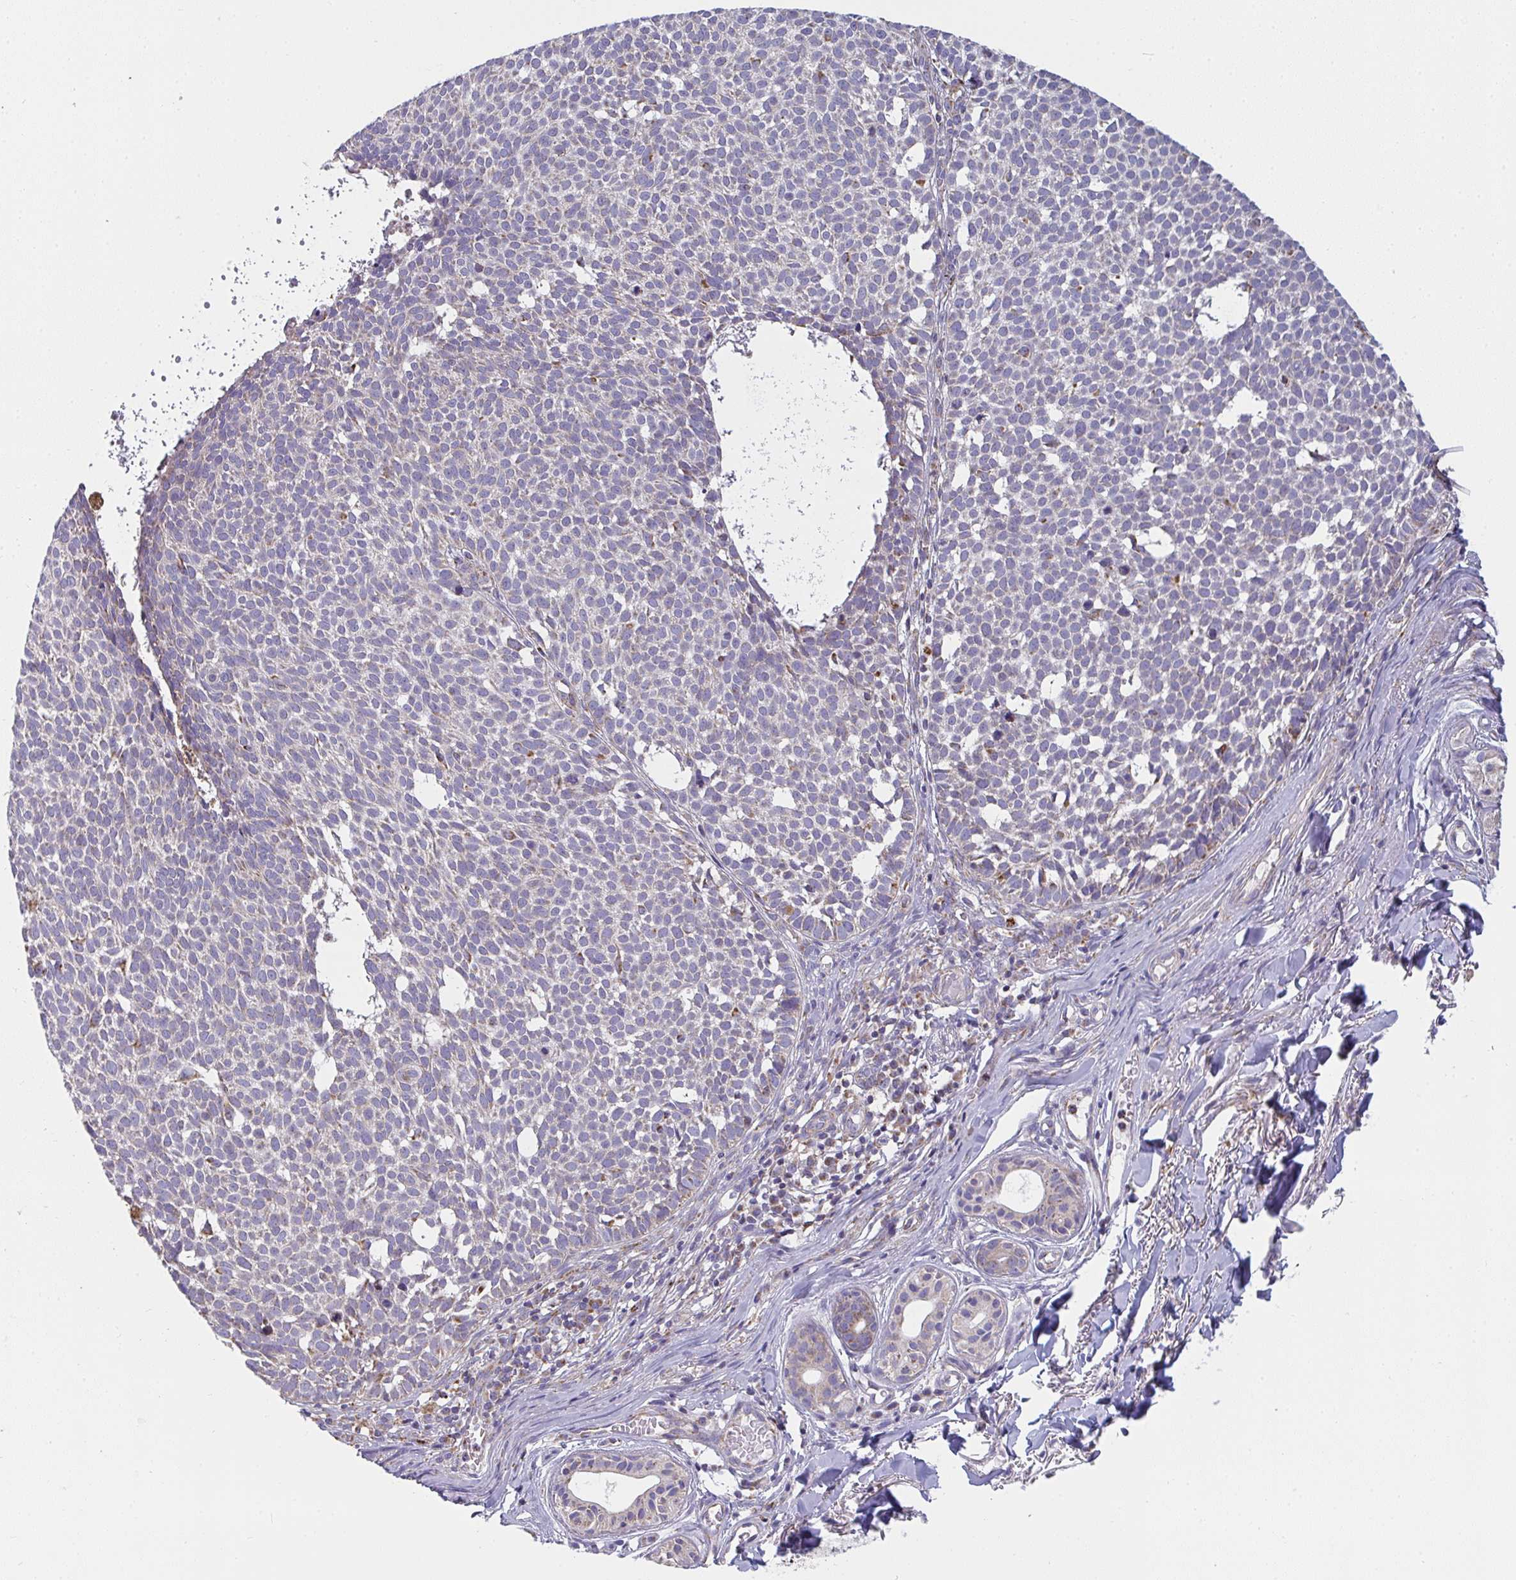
{"staining": {"intensity": "negative", "quantity": "none", "location": "none"}, "tissue": "skin cancer", "cell_type": "Tumor cells", "image_type": "cancer", "snomed": [{"axis": "morphology", "description": "Basal cell carcinoma"}, {"axis": "topography", "description": "Skin"}], "caption": "Protein analysis of skin basal cell carcinoma demonstrates no significant expression in tumor cells.", "gene": "FAHD1", "patient": {"sex": "male", "age": 63}}